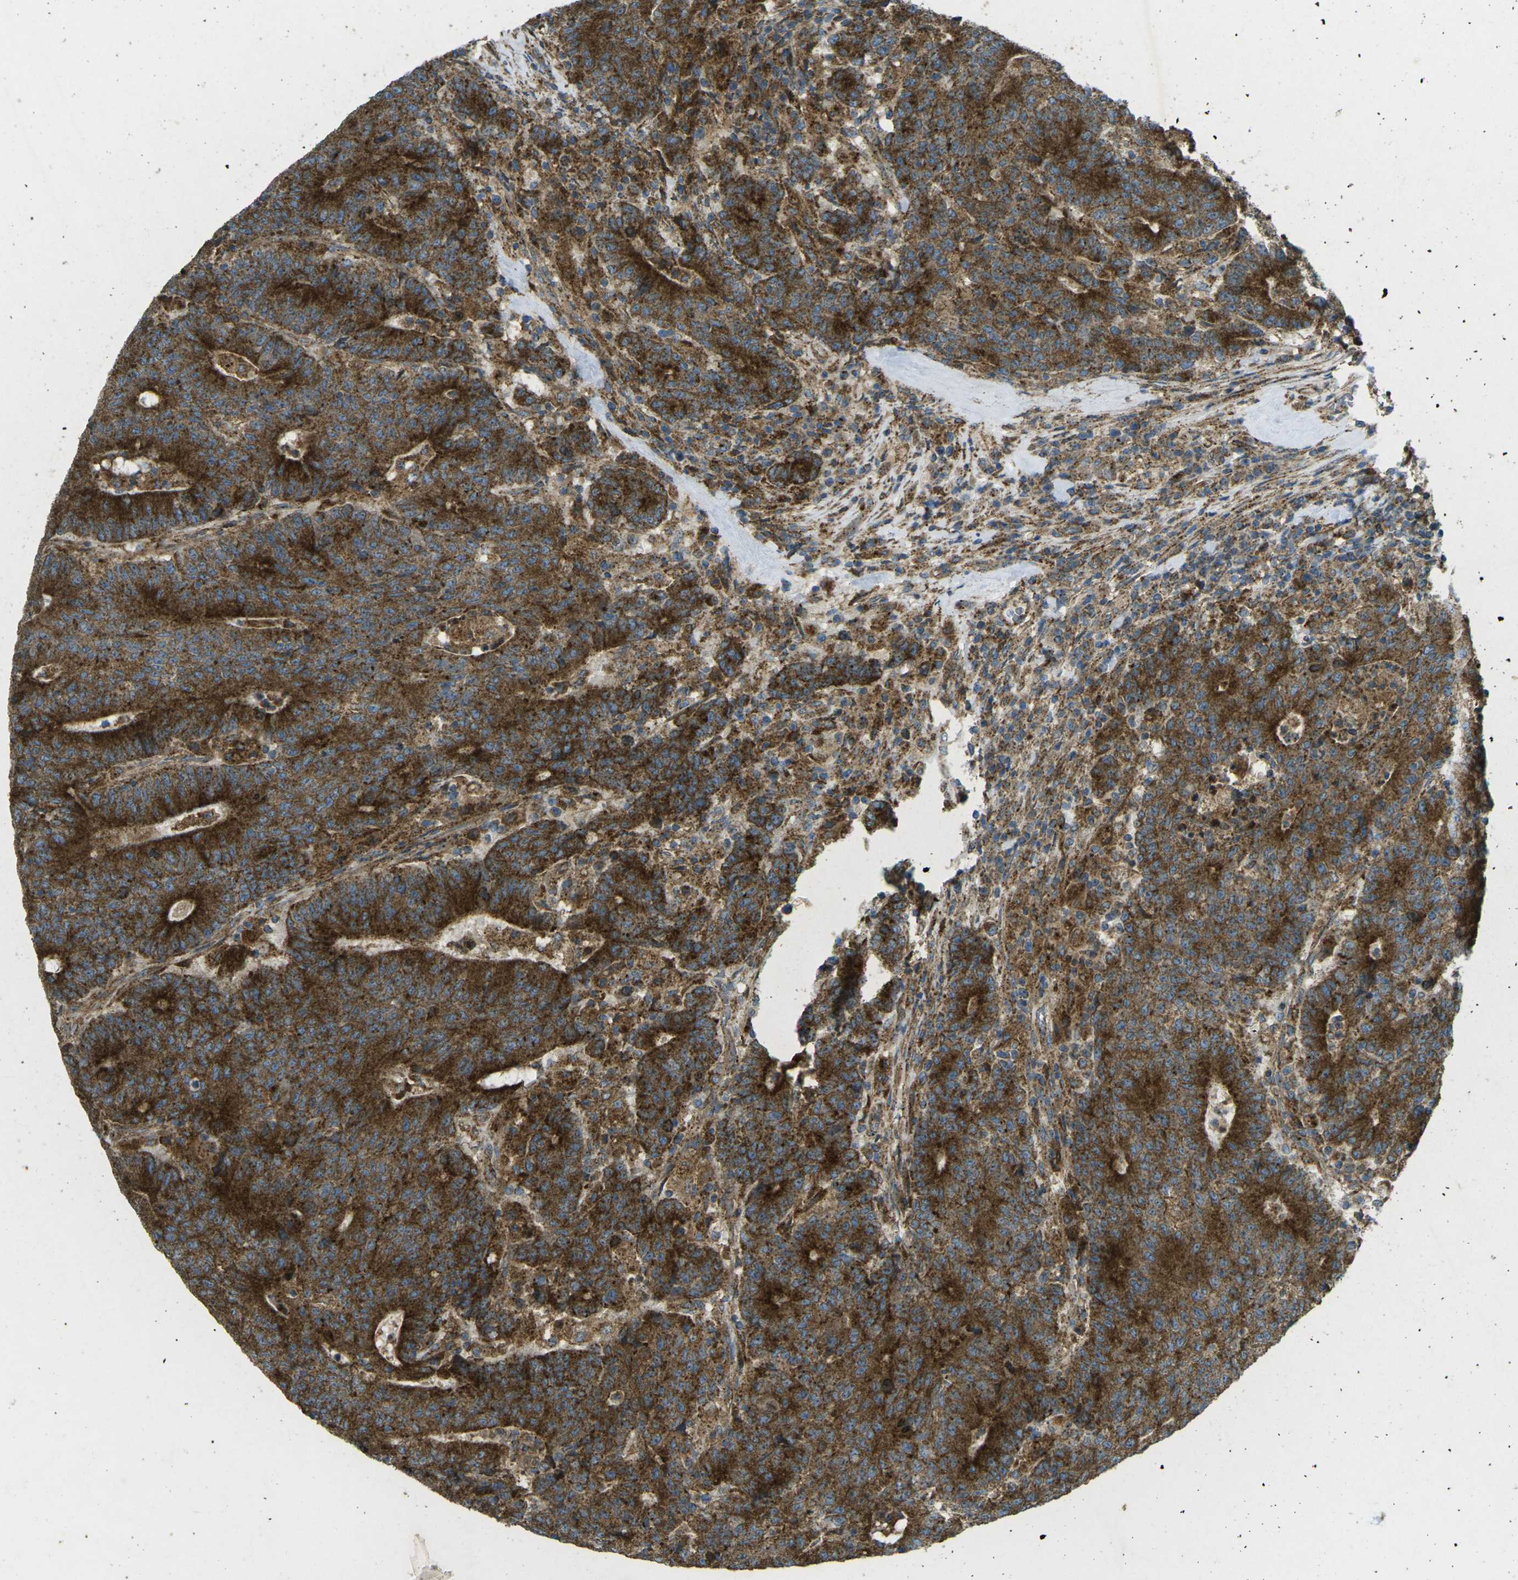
{"staining": {"intensity": "strong", "quantity": ">75%", "location": "cytoplasmic/membranous"}, "tissue": "colorectal cancer", "cell_type": "Tumor cells", "image_type": "cancer", "snomed": [{"axis": "morphology", "description": "Normal tissue, NOS"}, {"axis": "morphology", "description": "Adenocarcinoma, NOS"}, {"axis": "topography", "description": "Colon"}], "caption": "Immunohistochemical staining of human colorectal adenocarcinoma exhibits strong cytoplasmic/membranous protein positivity in approximately >75% of tumor cells.", "gene": "CHMP3", "patient": {"sex": "female", "age": 75}}